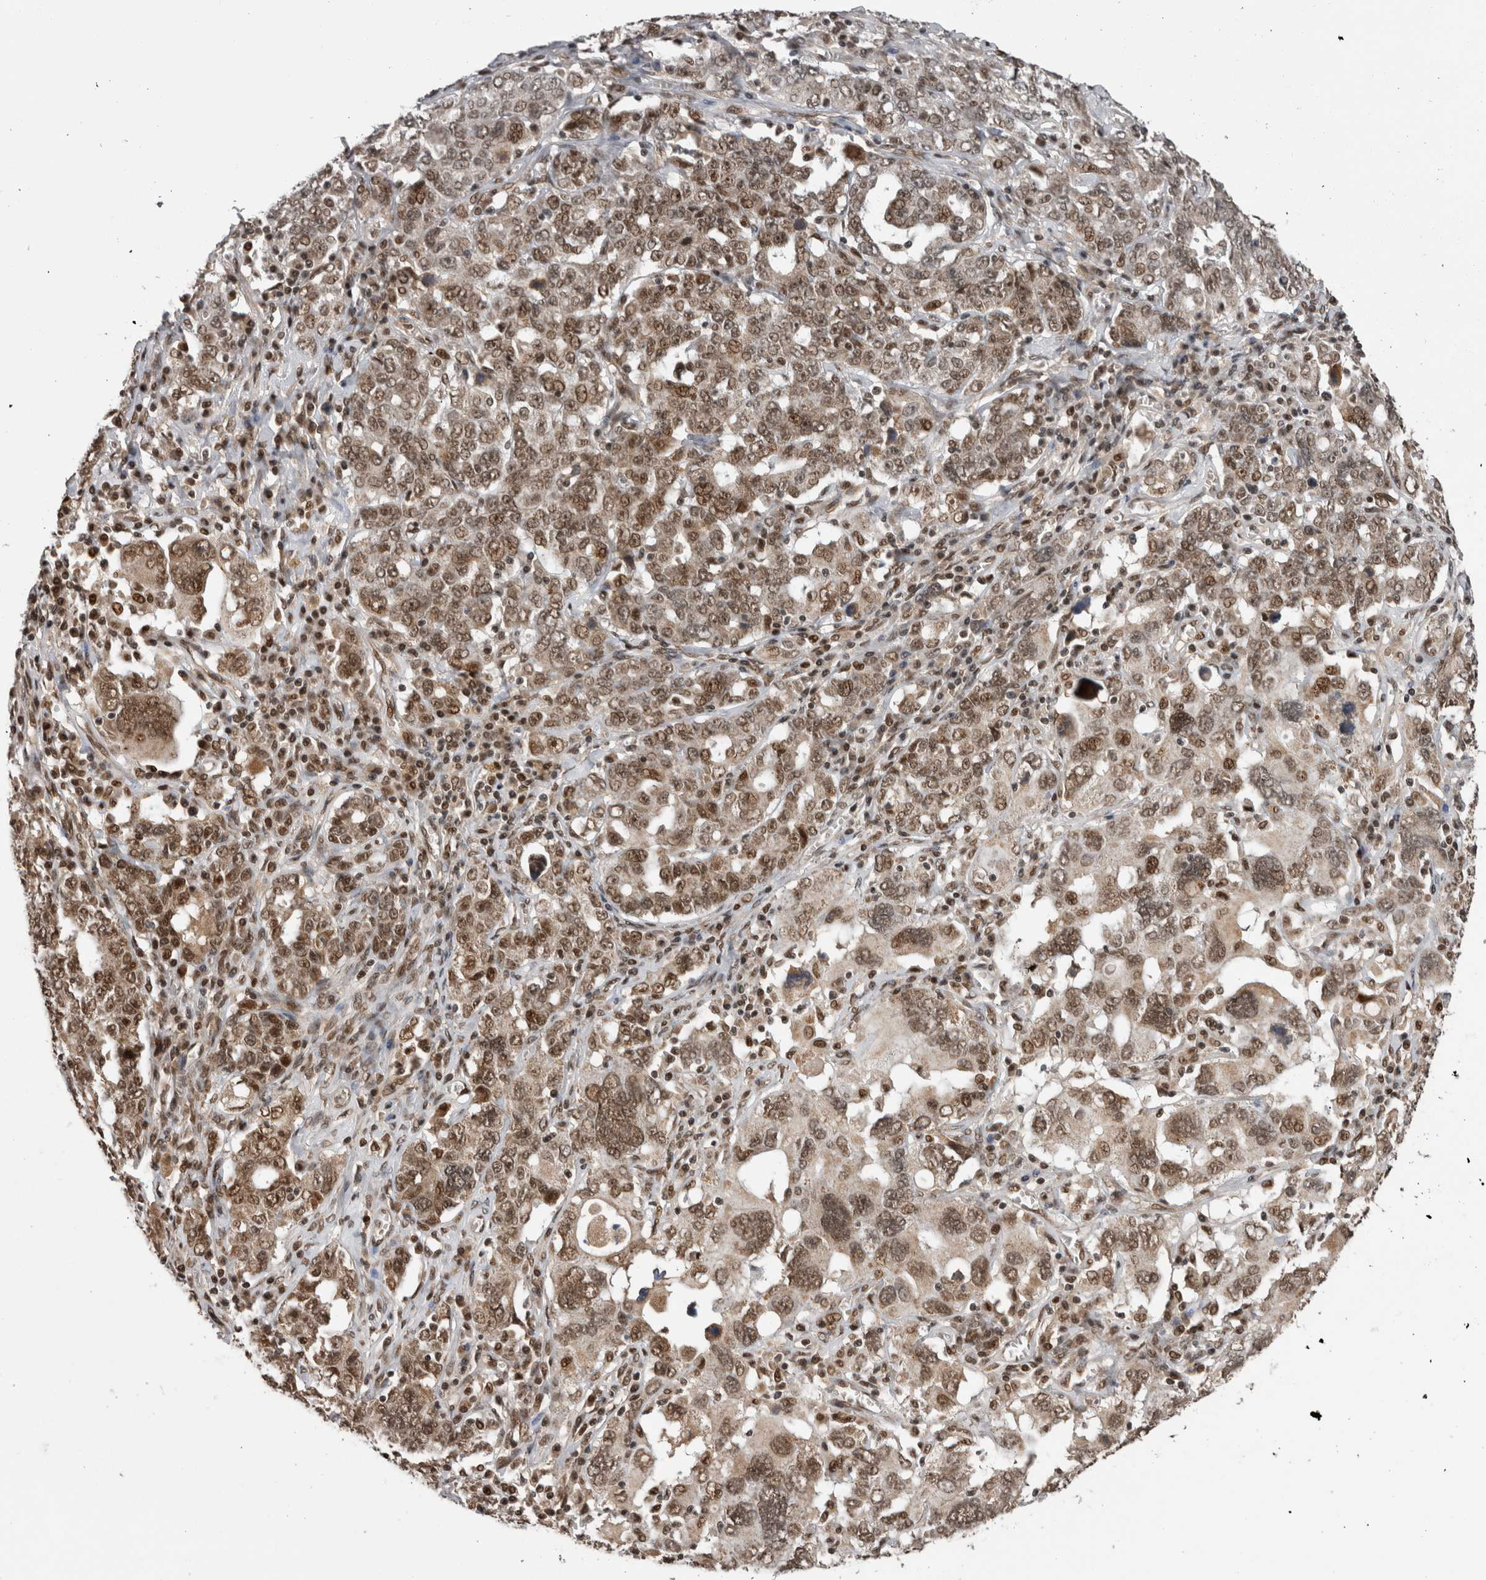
{"staining": {"intensity": "moderate", "quantity": ">75%", "location": "nuclear"}, "tissue": "ovarian cancer", "cell_type": "Tumor cells", "image_type": "cancer", "snomed": [{"axis": "morphology", "description": "Carcinoma, endometroid"}, {"axis": "topography", "description": "Ovary"}], "caption": "DAB (3,3'-diaminobenzidine) immunohistochemical staining of human ovarian cancer demonstrates moderate nuclear protein positivity in about >75% of tumor cells.", "gene": "CPSF2", "patient": {"sex": "female", "age": 62}}